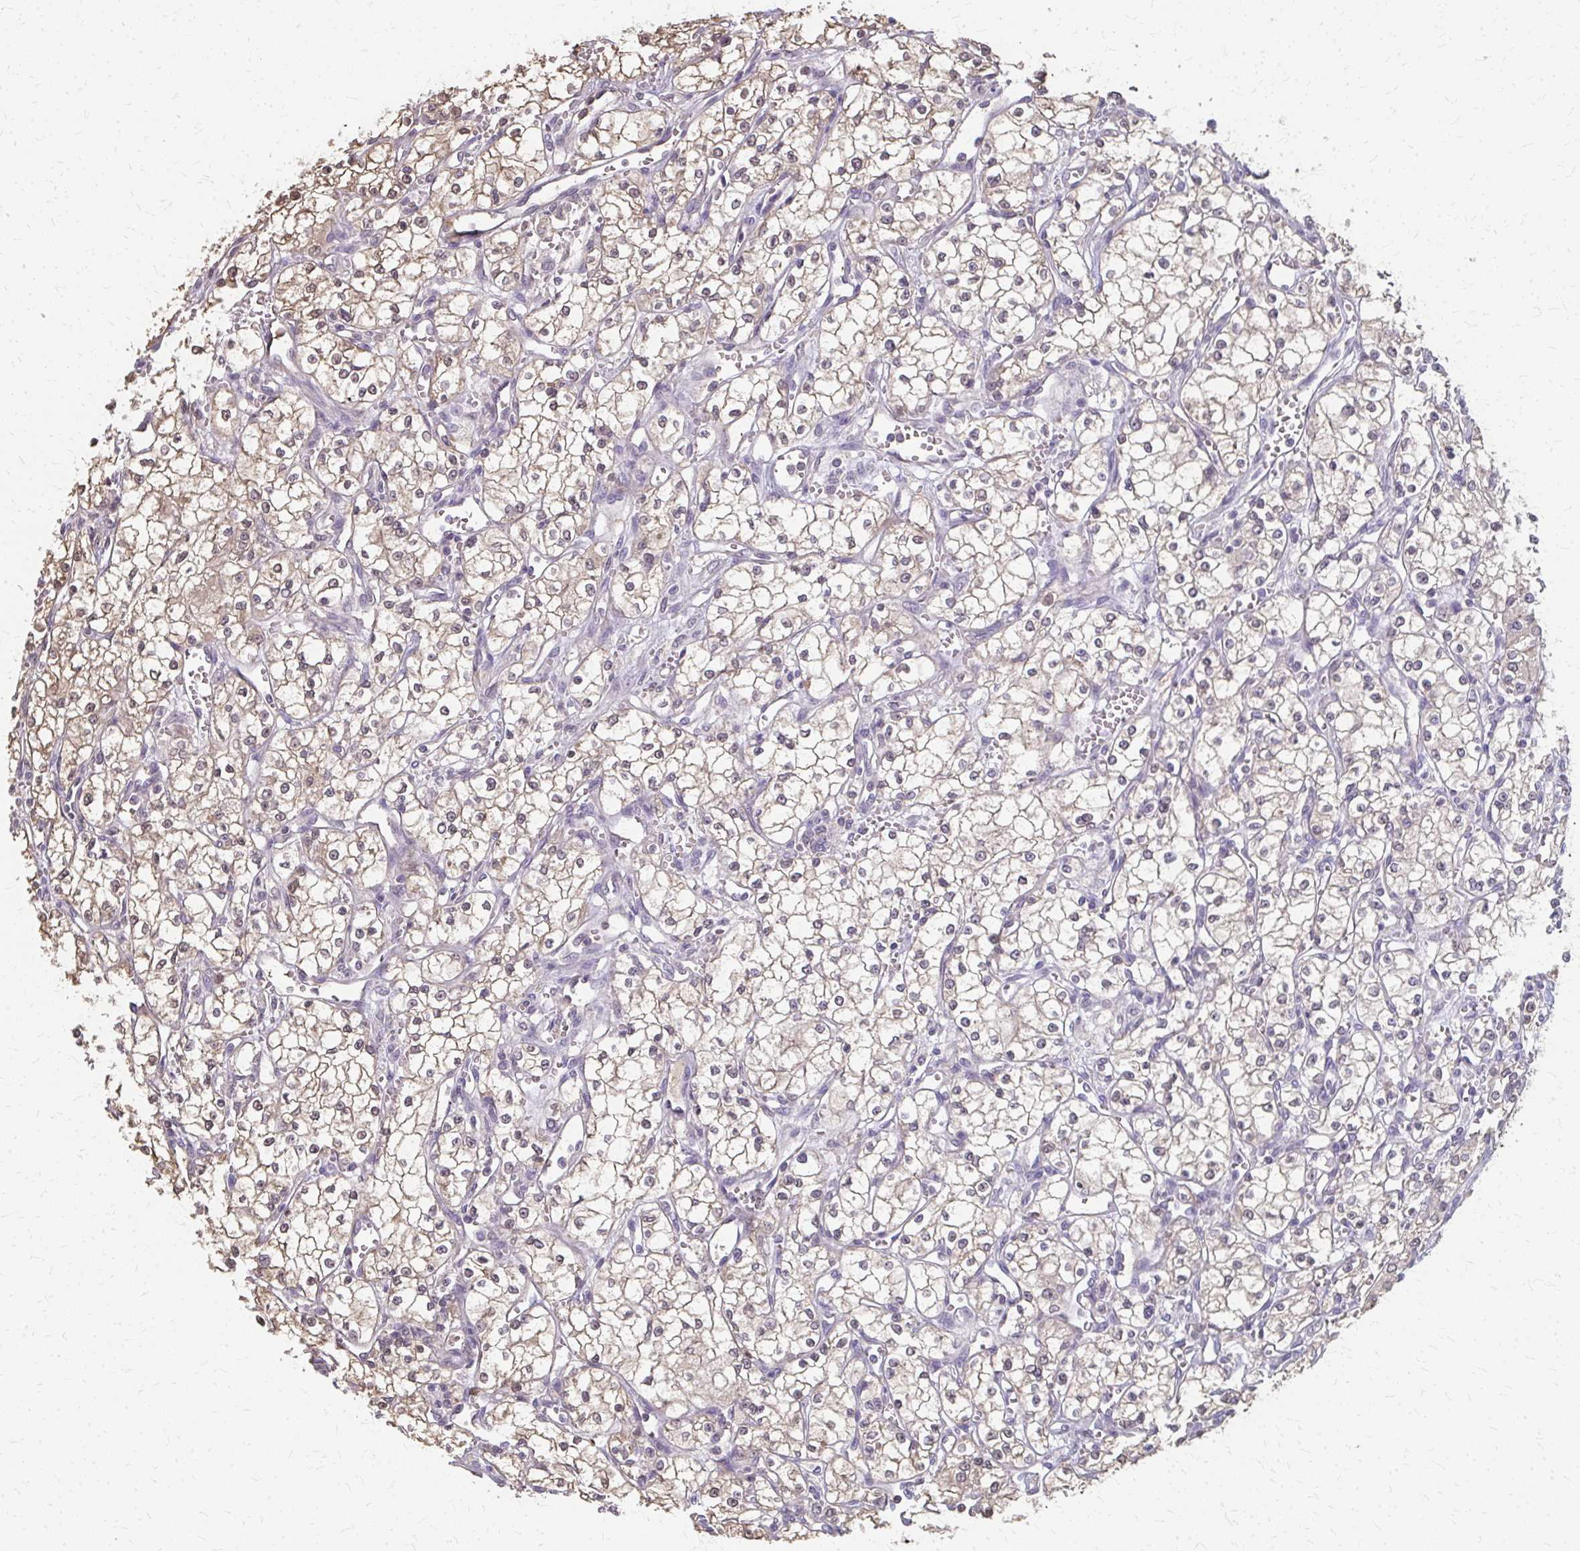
{"staining": {"intensity": "weak", "quantity": ">75%", "location": "cytoplasmic/membranous"}, "tissue": "renal cancer", "cell_type": "Tumor cells", "image_type": "cancer", "snomed": [{"axis": "morphology", "description": "Adenocarcinoma, NOS"}, {"axis": "topography", "description": "Kidney"}], "caption": "Renal adenocarcinoma stained for a protein (brown) displays weak cytoplasmic/membranous positive expression in approximately >75% of tumor cells.", "gene": "RABGAP1L", "patient": {"sex": "male", "age": 59}}